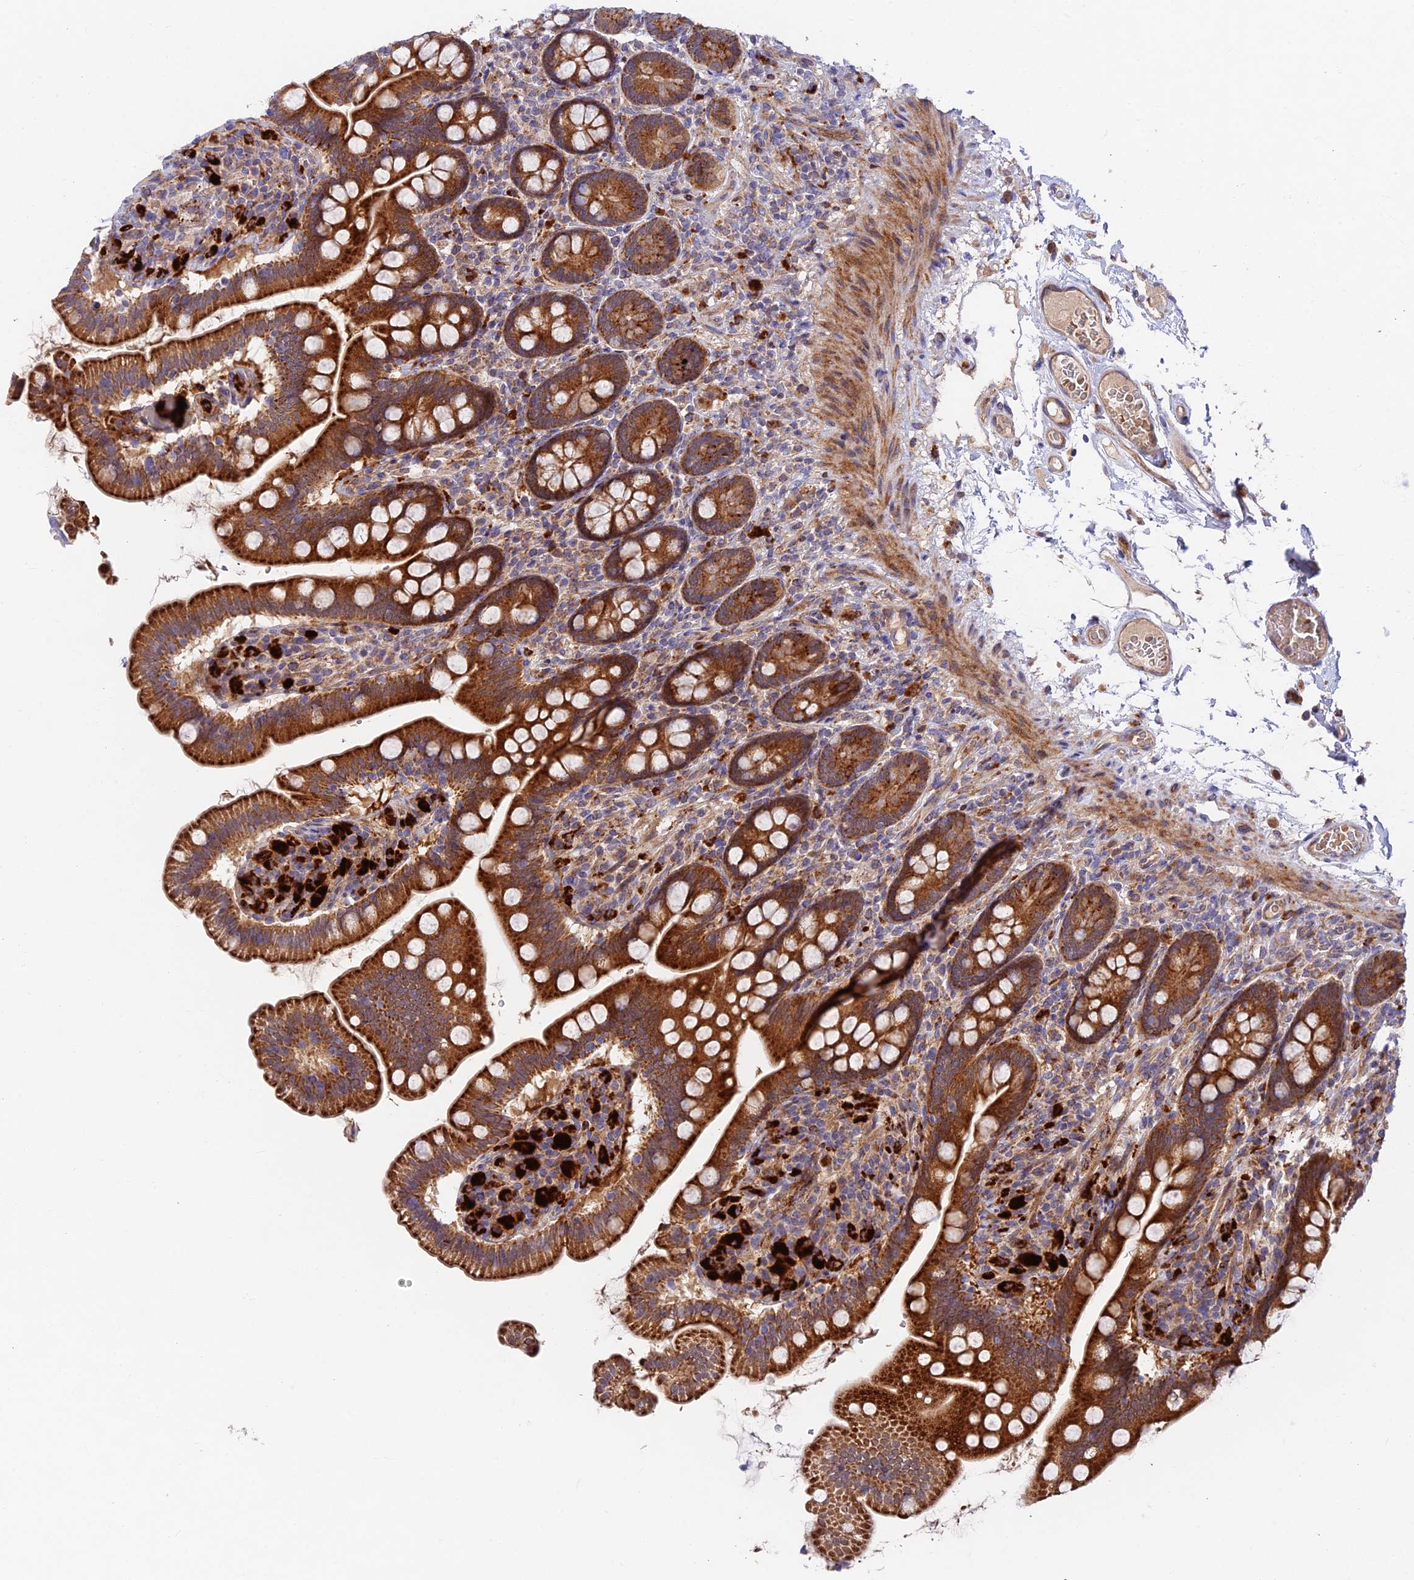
{"staining": {"intensity": "strong", "quantity": ">75%", "location": "cytoplasmic/membranous"}, "tissue": "small intestine", "cell_type": "Glandular cells", "image_type": "normal", "snomed": [{"axis": "morphology", "description": "Normal tissue, NOS"}, {"axis": "topography", "description": "Small intestine"}], "caption": "Small intestine was stained to show a protein in brown. There is high levels of strong cytoplasmic/membranous staining in approximately >75% of glandular cells.", "gene": "FUOM", "patient": {"sex": "female", "age": 64}}